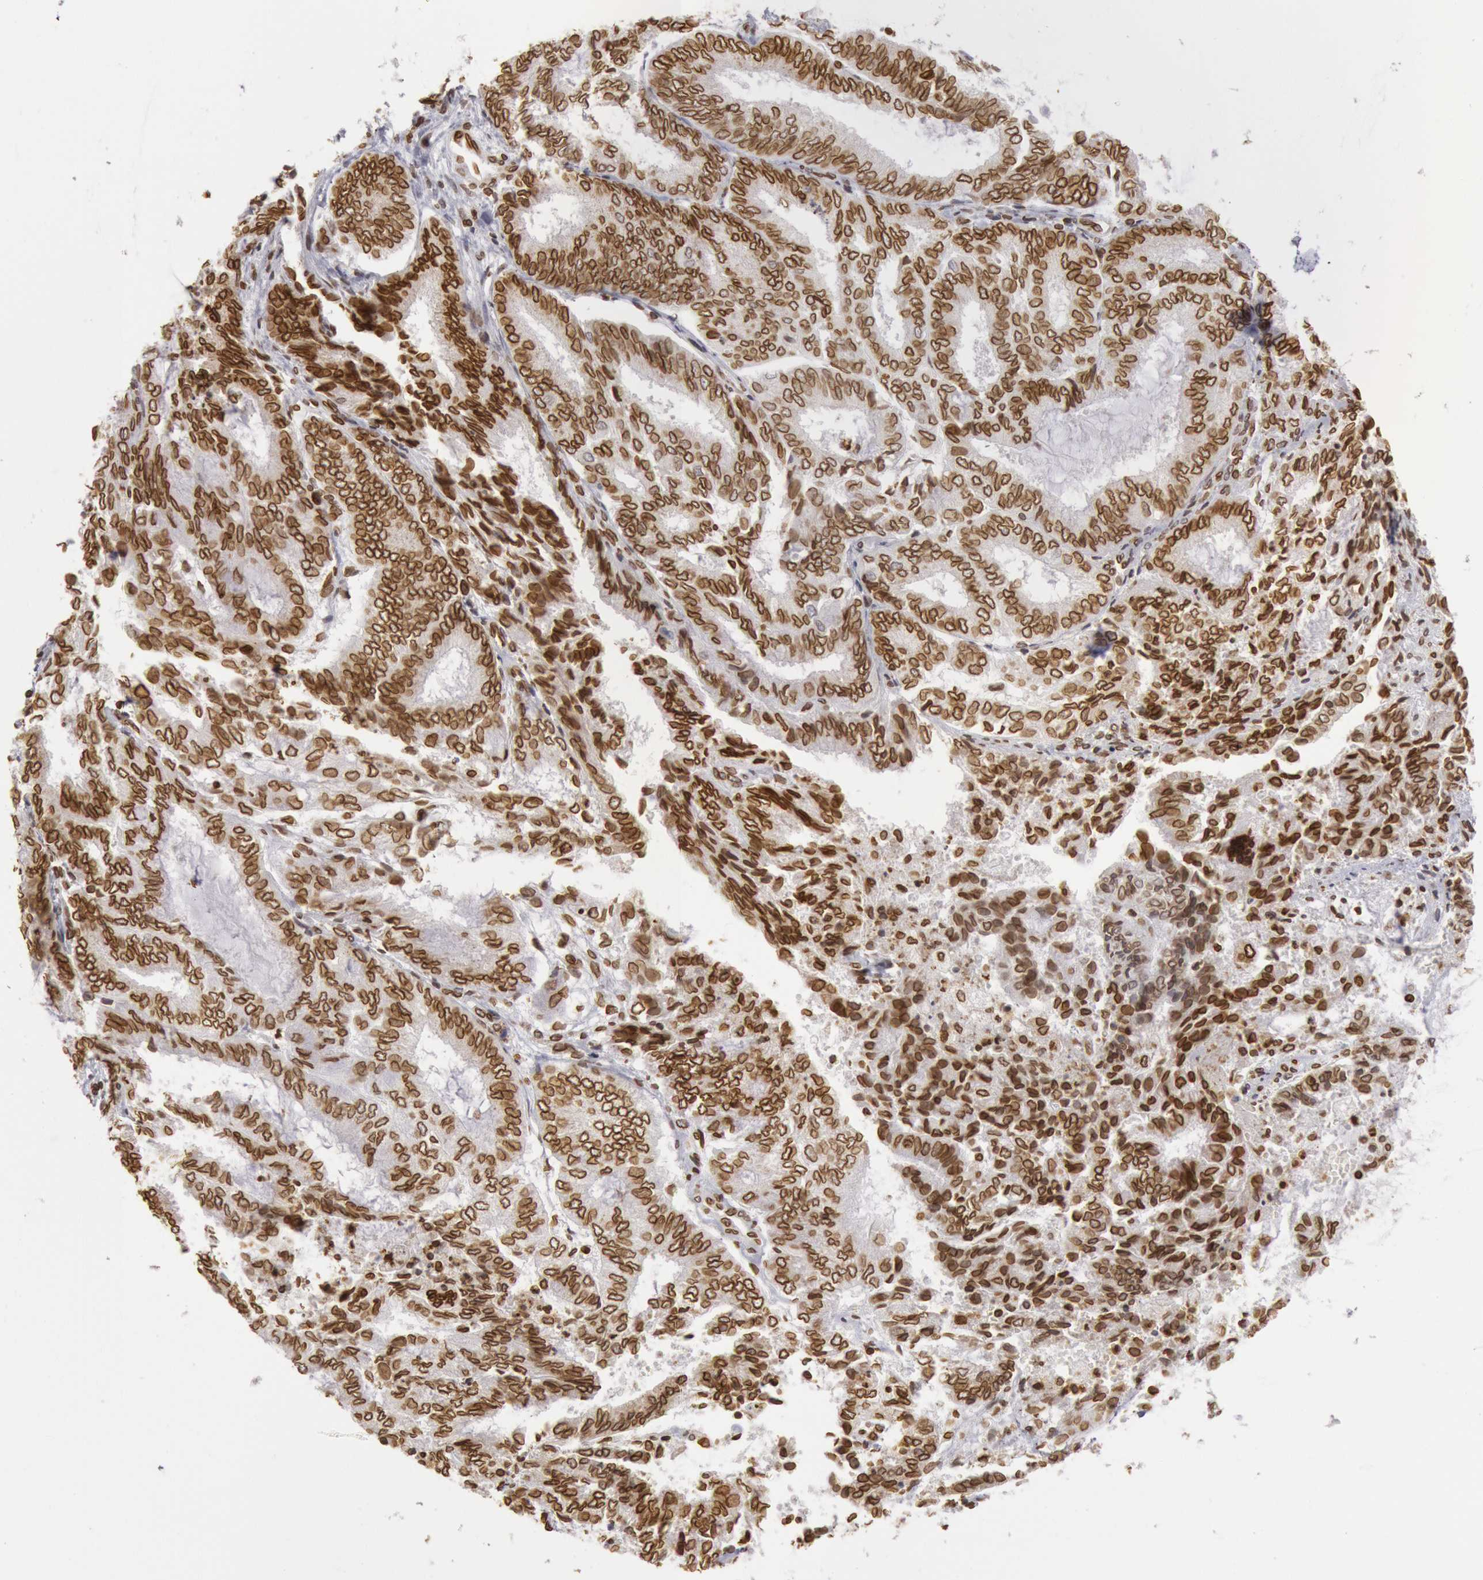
{"staining": {"intensity": "strong", "quantity": ">75%", "location": "cytoplasmic/membranous,nuclear"}, "tissue": "endometrial cancer", "cell_type": "Tumor cells", "image_type": "cancer", "snomed": [{"axis": "morphology", "description": "Adenocarcinoma, NOS"}, {"axis": "topography", "description": "Endometrium"}], "caption": "A brown stain highlights strong cytoplasmic/membranous and nuclear positivity of a protein in adenocarcinoma (endometrial) tumor cells.", "gene": "SUN2", "patient": {"sex": "female", "age": 59}}